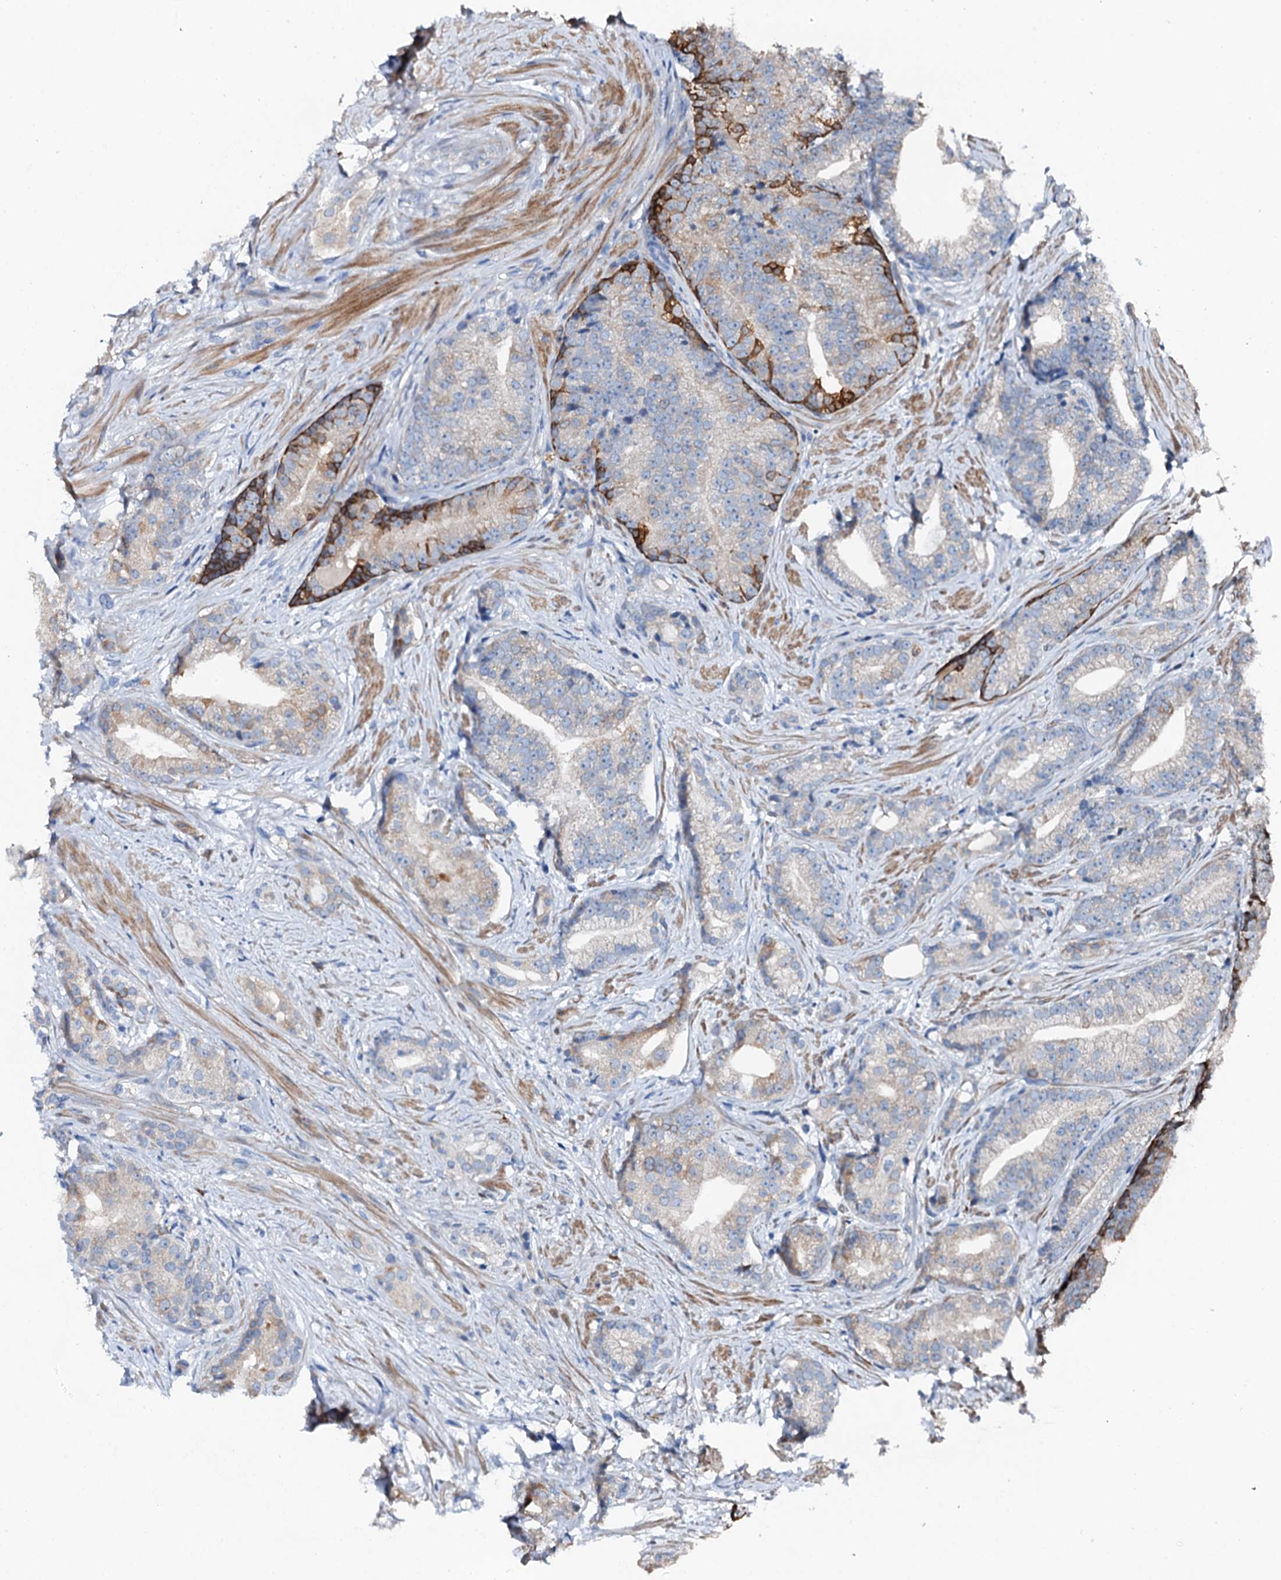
{"staining": {"intensity": "negative", "quantity": "none", "location": "none"}, "tissue": "prostate cancer", "cell_type": "Tumor cells", "image_type": "cancer", "snomed": [{"axis": "morphology", "description": "Adenocarcinoma, Low grade"}, {"axis": "topography", "description": "Prostate"}], "caption": "IHC photomicrograph of neoplastic tissue: human prostate low-grade adenocarcinoma stained with DAB shows no significant protein positivity in tumor cells. (Stains: DAB immunohistochemistry with hematoxylin counter stain, Microscopy: brightfield microscopy at high magnification).", "gene": "GFOD2", "patient": {"sex": "male", "age": 71}}